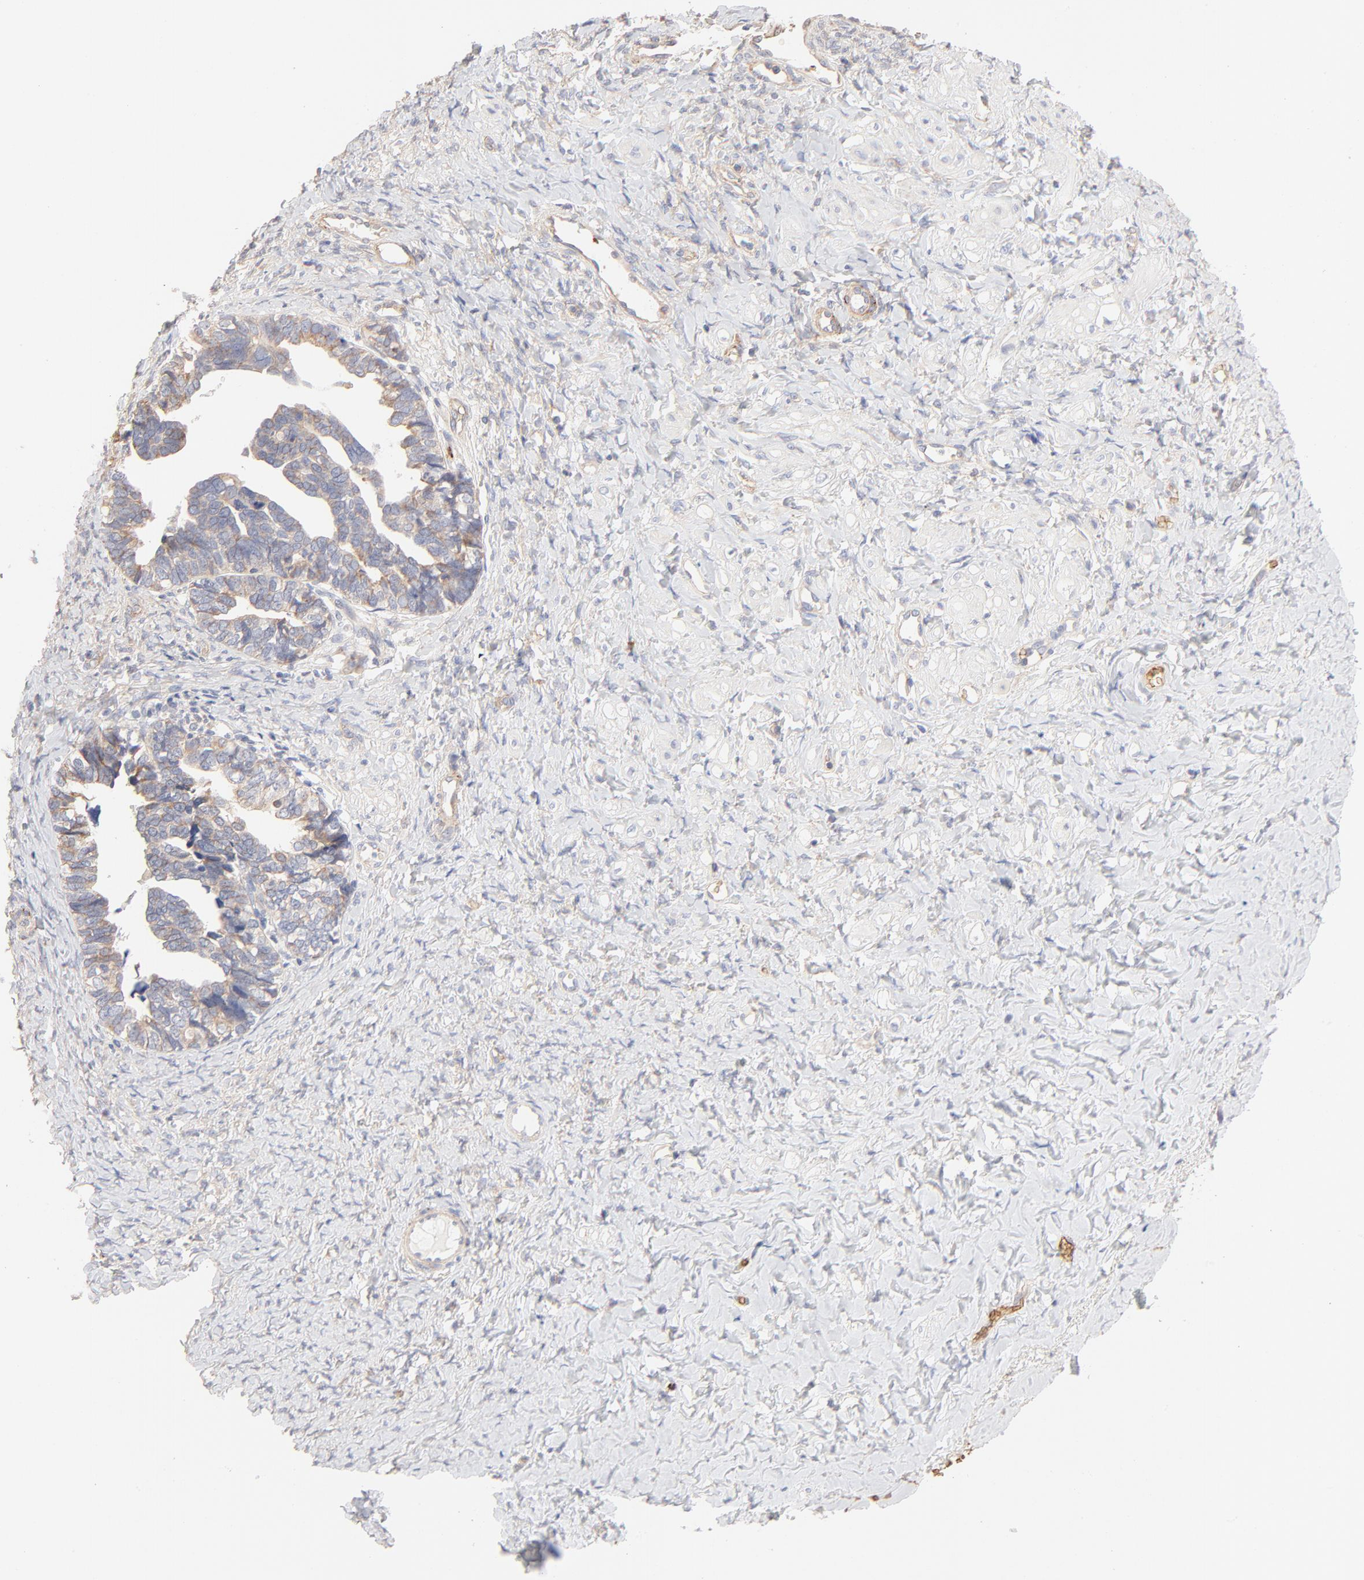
{"staining": {"intensity": "weak", "quantity": "25%-75%", "location": "cytoplasmic/membranous"}, "tissue": "ovarian cancer", "cell_type": "Tumor cells", "image_type": "cancer", "snomed": [{"axis": "morphology", "description": "Cystadenocarcinoma, serous, NOS"}, {"axis": "topography", "description": "Ovary"}], "caption": "High-magnification brightfield microscopy of serous cystadenocarcinoma (ovarian) stained with DAB (3,3'-diaminobenzidine) (brown) and counterstained with hematoxylin (blue). tumor cells exhibit weak cytoplasmic/membranous positivity is appreciated in about25%-75% of cells.", "gene": "SPTB", "patient": {"sex": "female", "age": 77}}